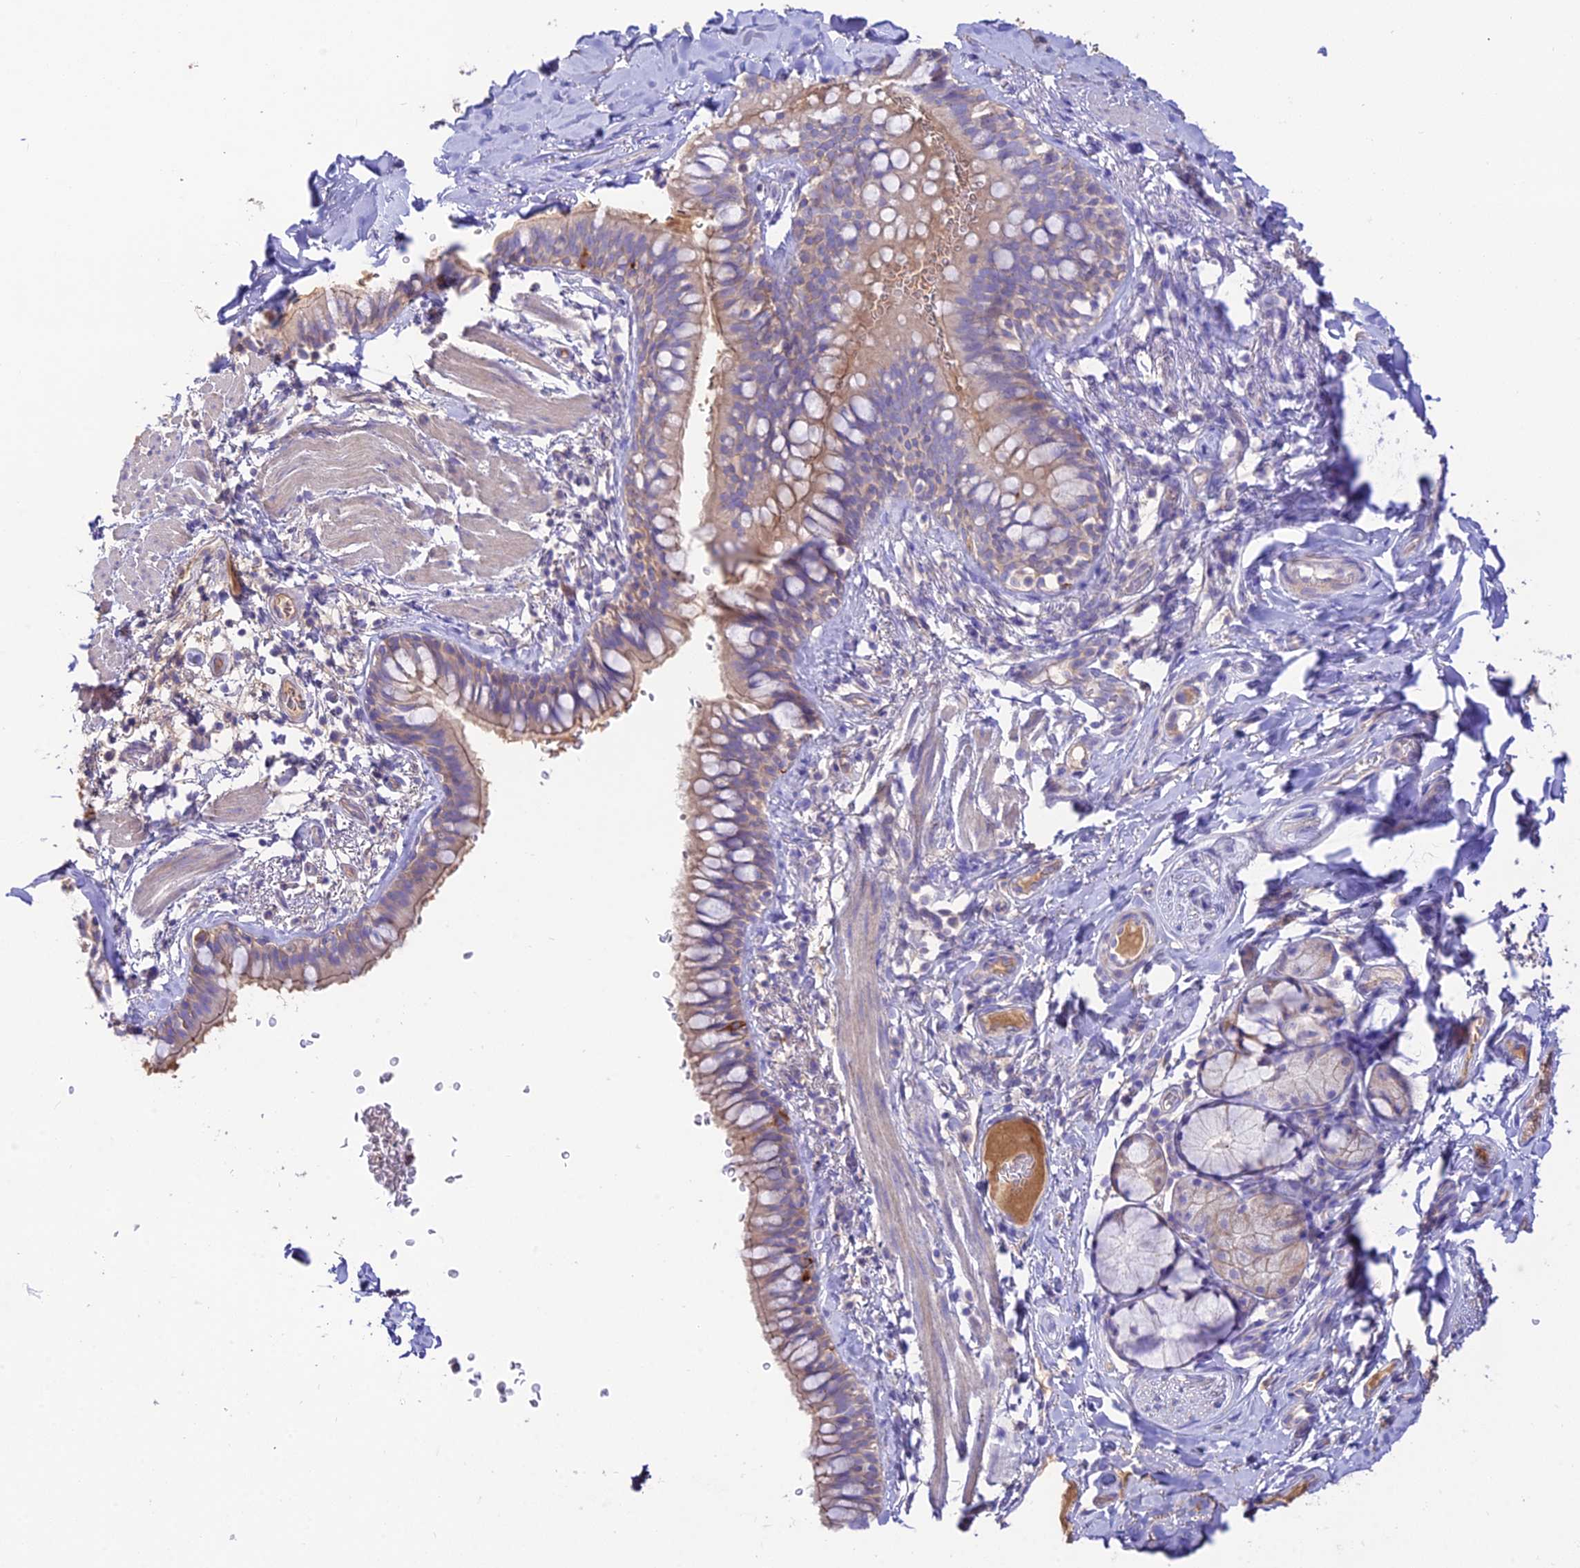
{"staining": {"intensity": "weak", "quantity": "25%-75%", "location": "cytoplasmic/membranous"}, "tissue": "bronchus", "cell_type": "Respiratory epithelial cells", "image_type": "normal", "snomed": [{"axis": "morphology", "description": "Normal tissue, NOS"}, {"axis": "topography", "description": "Cartilage tissue"}, {"axis": "topography", "description": "Bronchus"}], "caption": "Bronchus stained with DAB IHC displays low levels of weak cytoplasmic/membranous expression in approximately 25%-75% of respiratory epithelial cells.", "gene": "NLRP9", "patient": {"sex": "female", "age": 36}}